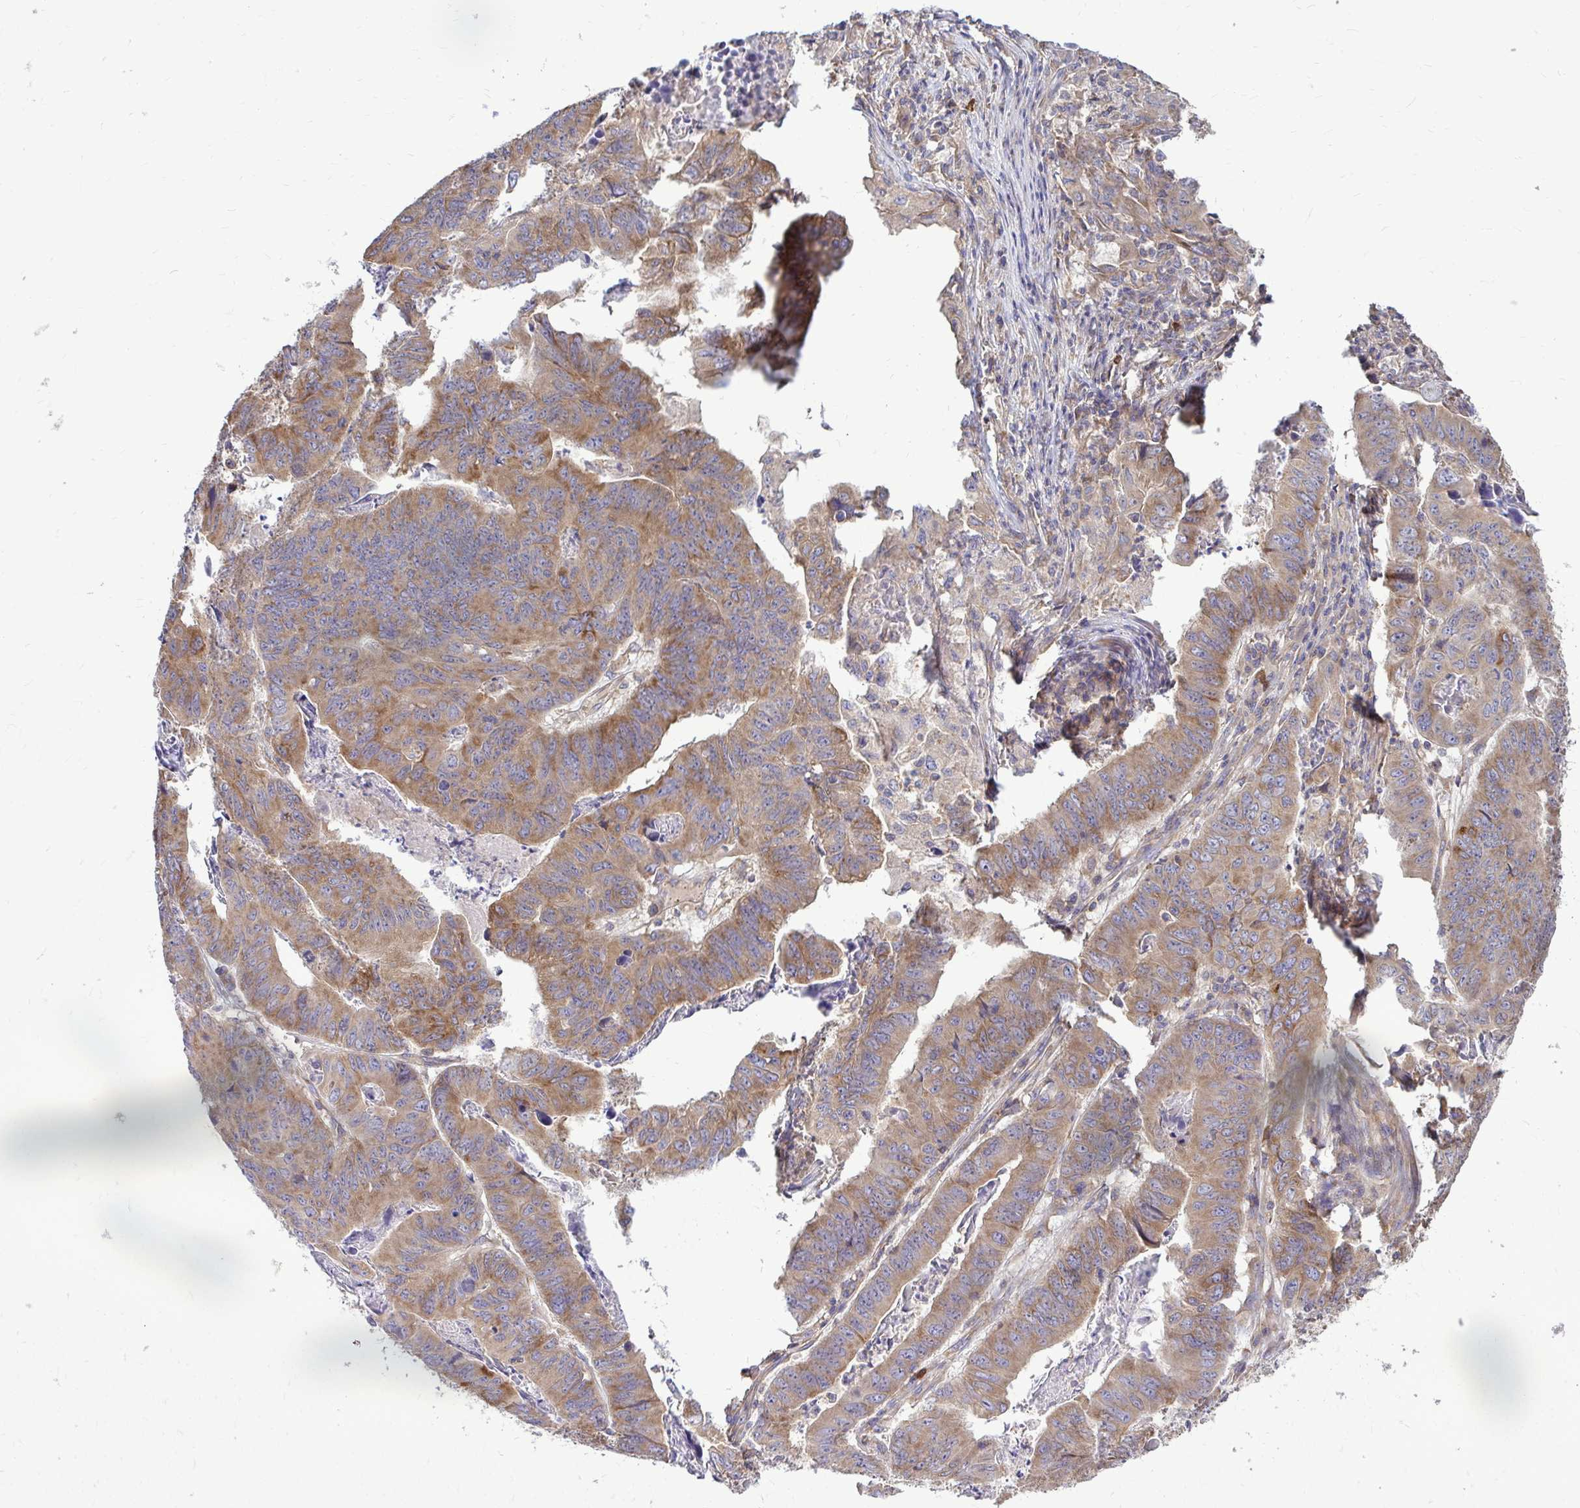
{"staining": {"intensity": "moderate", "quantity": ">75%", "location": "cytoplasmic/membranous"}, "tissue": "stomach cancer", "cell_type": "Tumor cells", "image_type": "cancer", "snomed": [{"axis": "morphology", "description": "Adenocarcinoma, NOS"}, {"axis": "topography", "description": "Stomach, lower"}], "caption": "Adenocarcinoma (stomach) tissue displays moderate cytoplasmic/membranous staining in approximately >75% of tumor cells", "gene": "FMR1", "patient": {"sex": "male", "age": 77}}